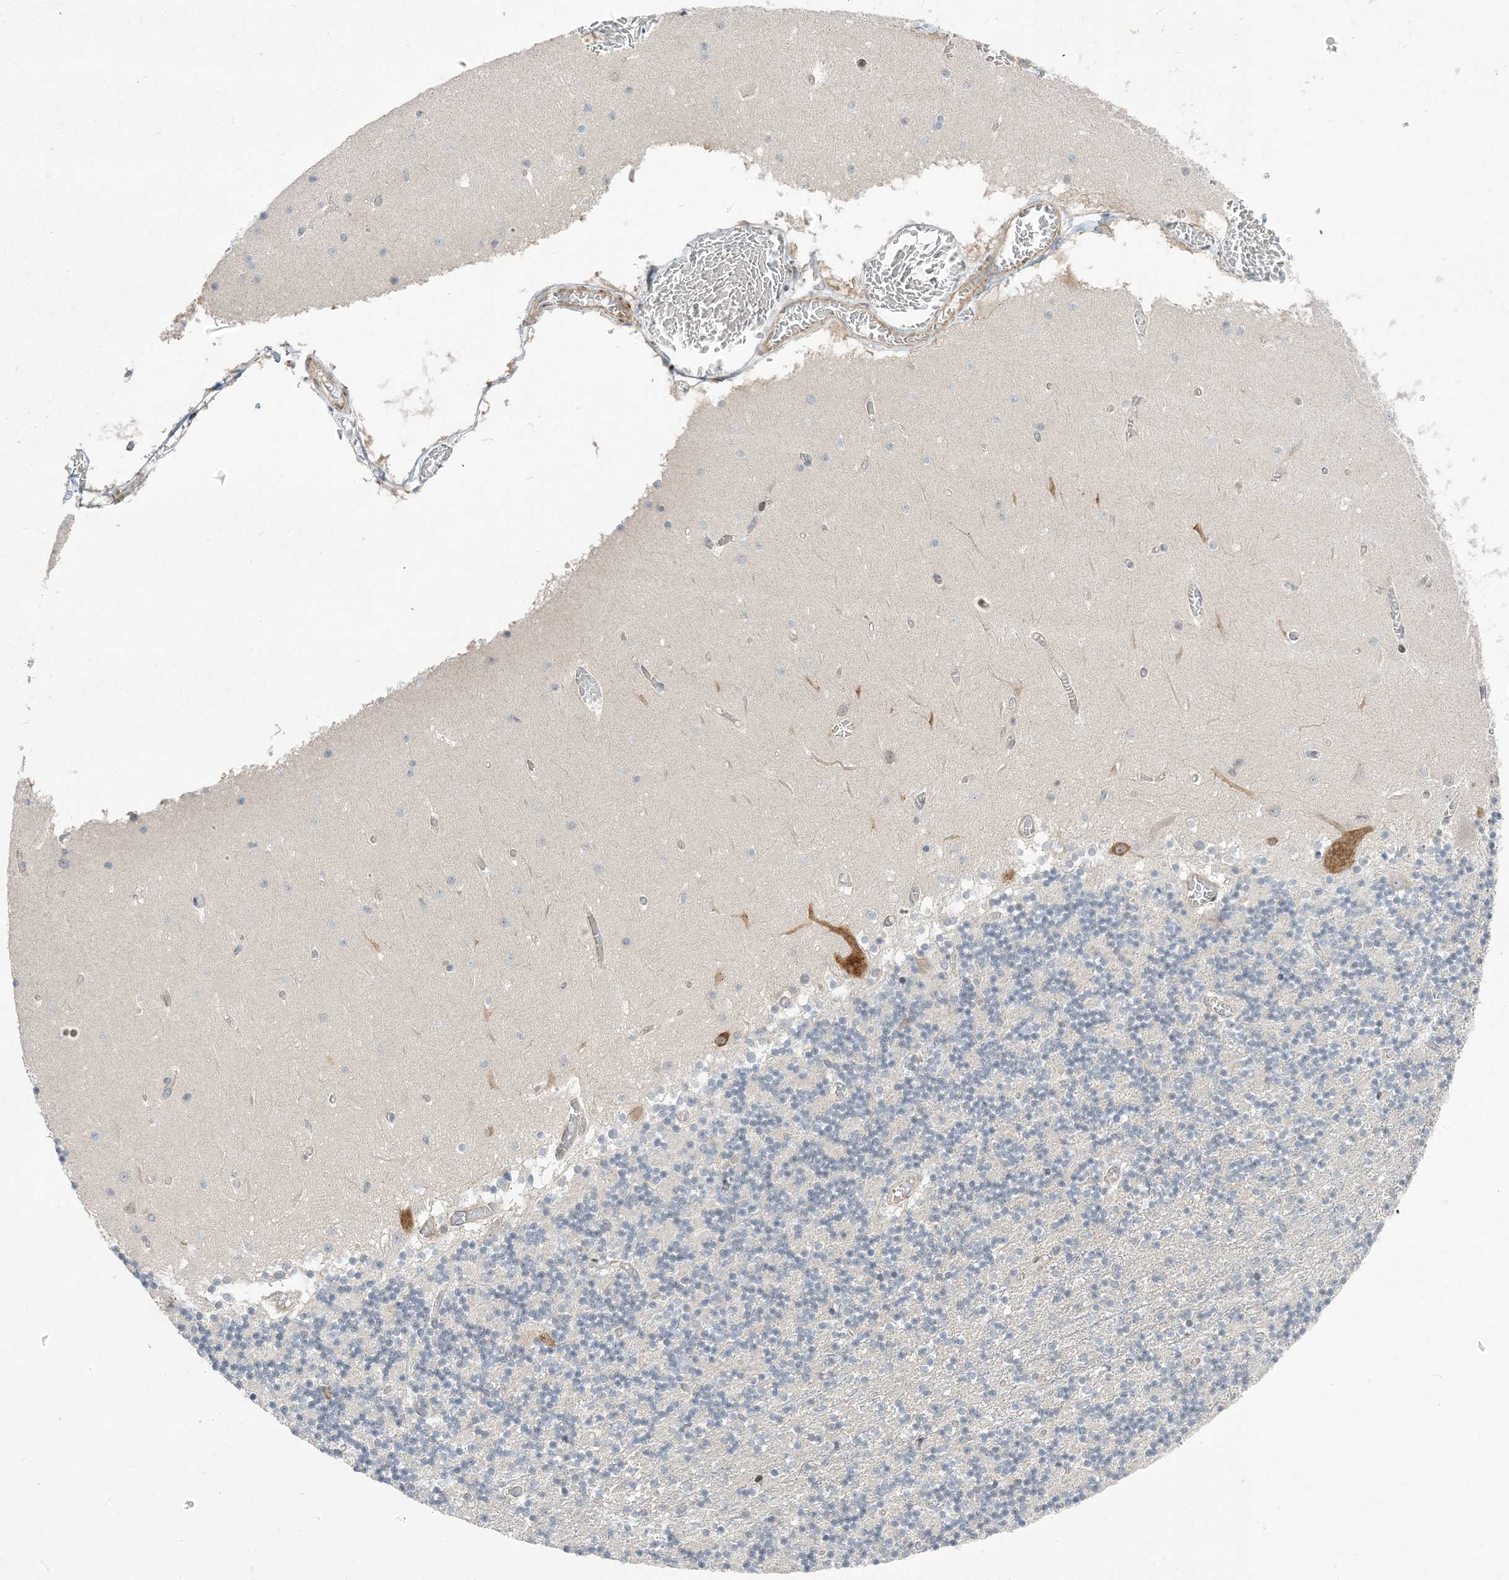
{"staining": {"intensity": "weak", "quantity": "<25%", "location": "cytoplasmic/membranous"}, "tissue": "cerebellum", "cell_type": "Cells in granular layer", "image_type": "normal", "snomed": [{"axis": "morphology", "description": "Normal tissue, NOS"}, {"axis": "topography", "description": "Cerebellum"}], "caption": "DAB immunohistochemical staining of unremarkable human cerebellum shows no significant expression in cells in granular layer. (DAB immunohistochemistry, high magnification).", "gene": "IL36B", "patient": {"sex": "female", "age": 28}}